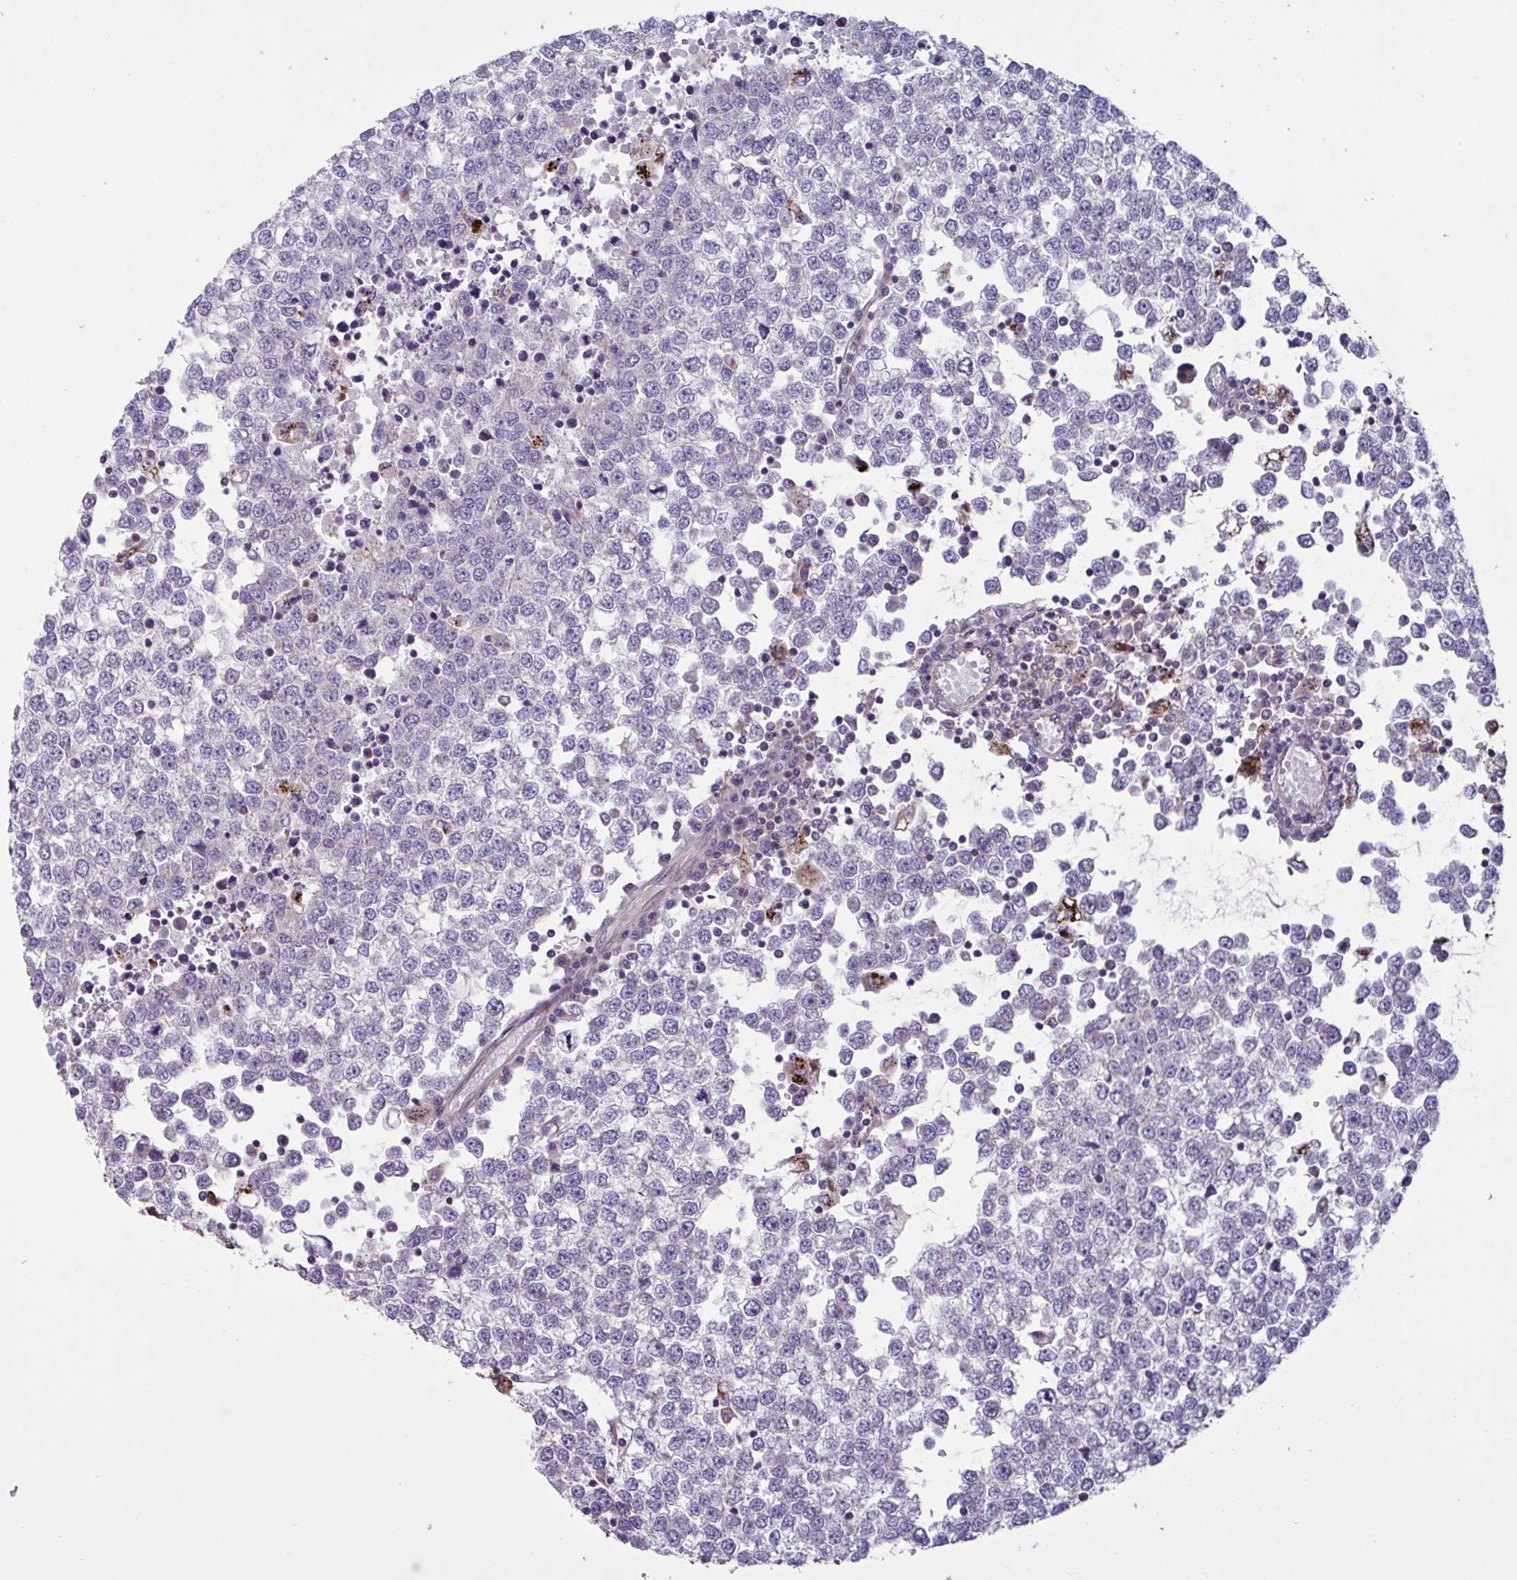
{"staining": {"intensity": "moderate", "quantity": "<25%", "location": "cytoplasmic/membranous"}, "tissue": "testis cancer", "cell_type": "Tumor cells", "image_type": "cancer", "snomed": [{"axis": "morphology", "description": "Seminoma, NOS"}, {"axis": "topography", "description": "Testis"}], "caption": "Seminoma (testis) tissue demonstrates moderate cytoplasmic/membranous staining in approximately <25% of tumor cells", "gene": "GLTP", "patient": {"sex": "male", "age": 65}}